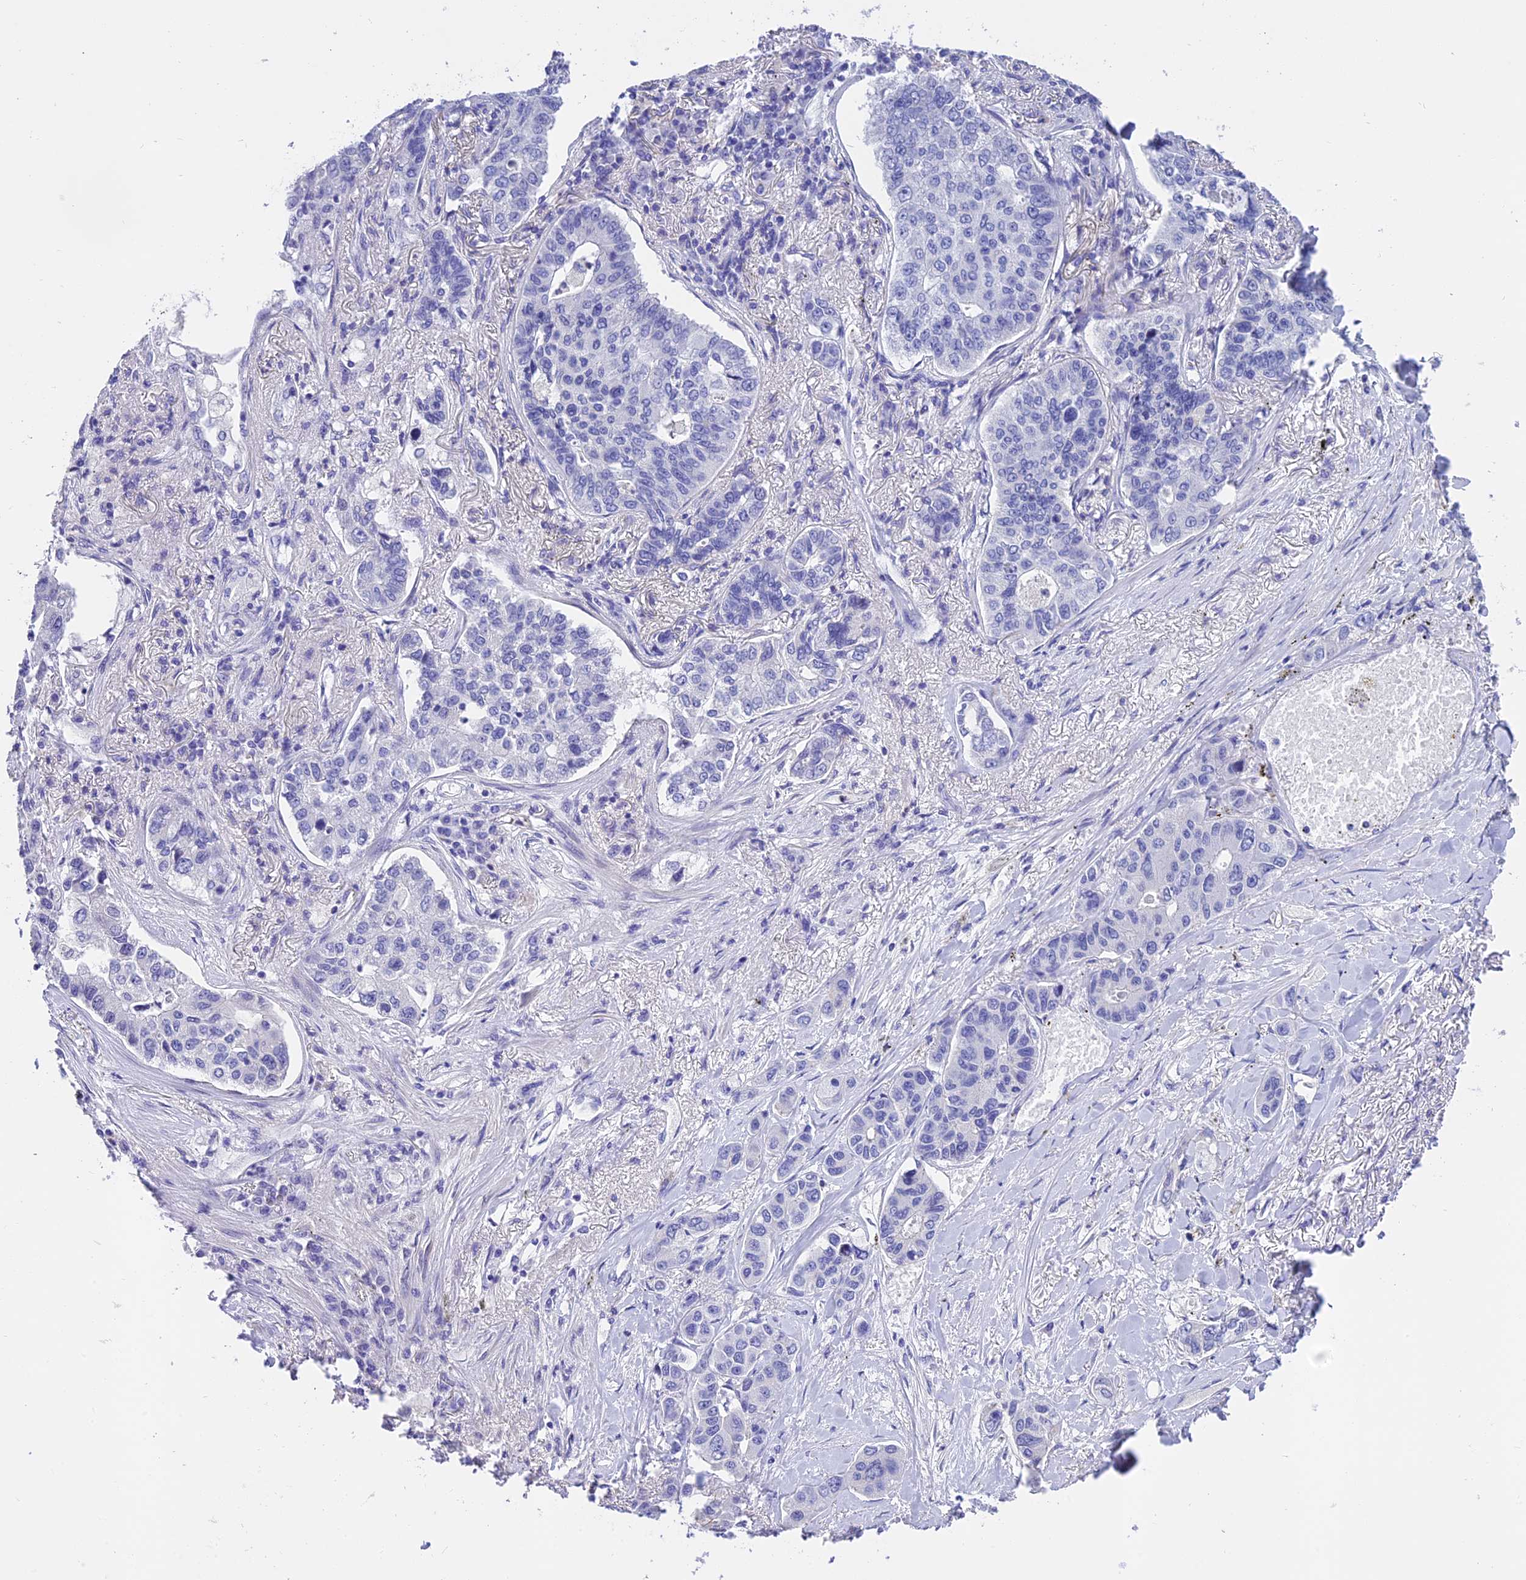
{"staining": {"intensity": "negative", "quantity": "none", "location": "none"}, "tissue": "lung cancer", "cell_type": "Tumor cells", "image_type": "cancer", "snomed": [{"axis": "morphology", "description": "Adenocarcinoma, NOS"}, {"axis": "topography", "description": "Lung"}], "caption": "High power microscopy photomicrograph of an immunohistochemistry (IHC) micrograph of adenocarcinoma (lung), revealing no significant positivity in tumor cells. The staining was performed using DAB to visualize the protein expression in brown, while the nuclei were stained in blue with hematoxylin (Magnification: 20x).", "gene": "C17orf67", "patient": {"sex": "male", "age": 49}}